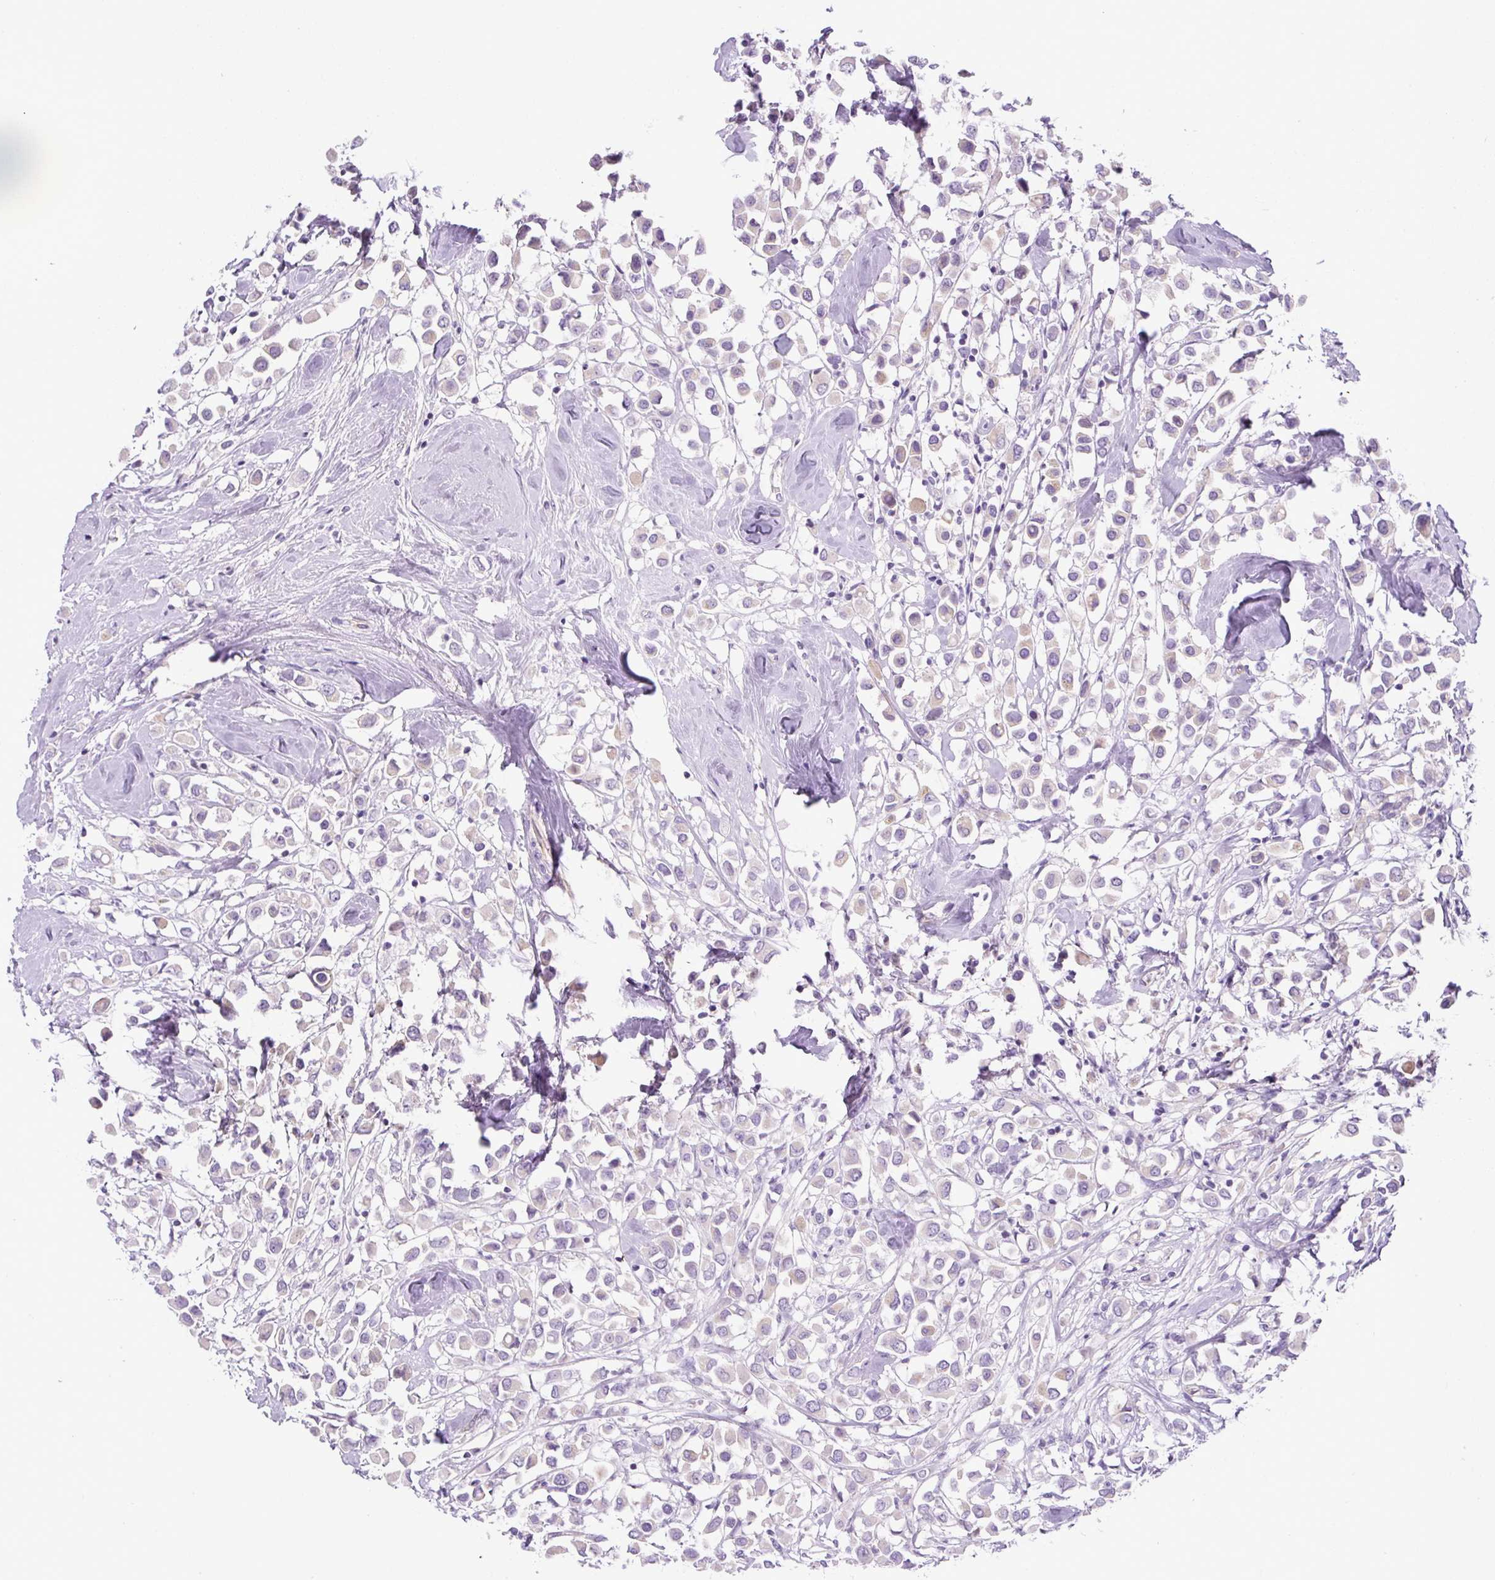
{"staining": {"intensity": "negative", "quantity": "none", "location": "none"}, "tissue": "breast cancer", "cell_type": "Tumor cells", "image_type": "cancer", "snomed": [{"axis": "morphology", "description": "Duct carcinoma"}, {"axis": "topography", "description": "Breast"}], "caption": "This is a image of IHC staining of breast invasive ductal carcinoma, which shows no expression in tumor cells.", "gene": "ADAMTS19", "patient": {"sex": "female", "age": 61}}